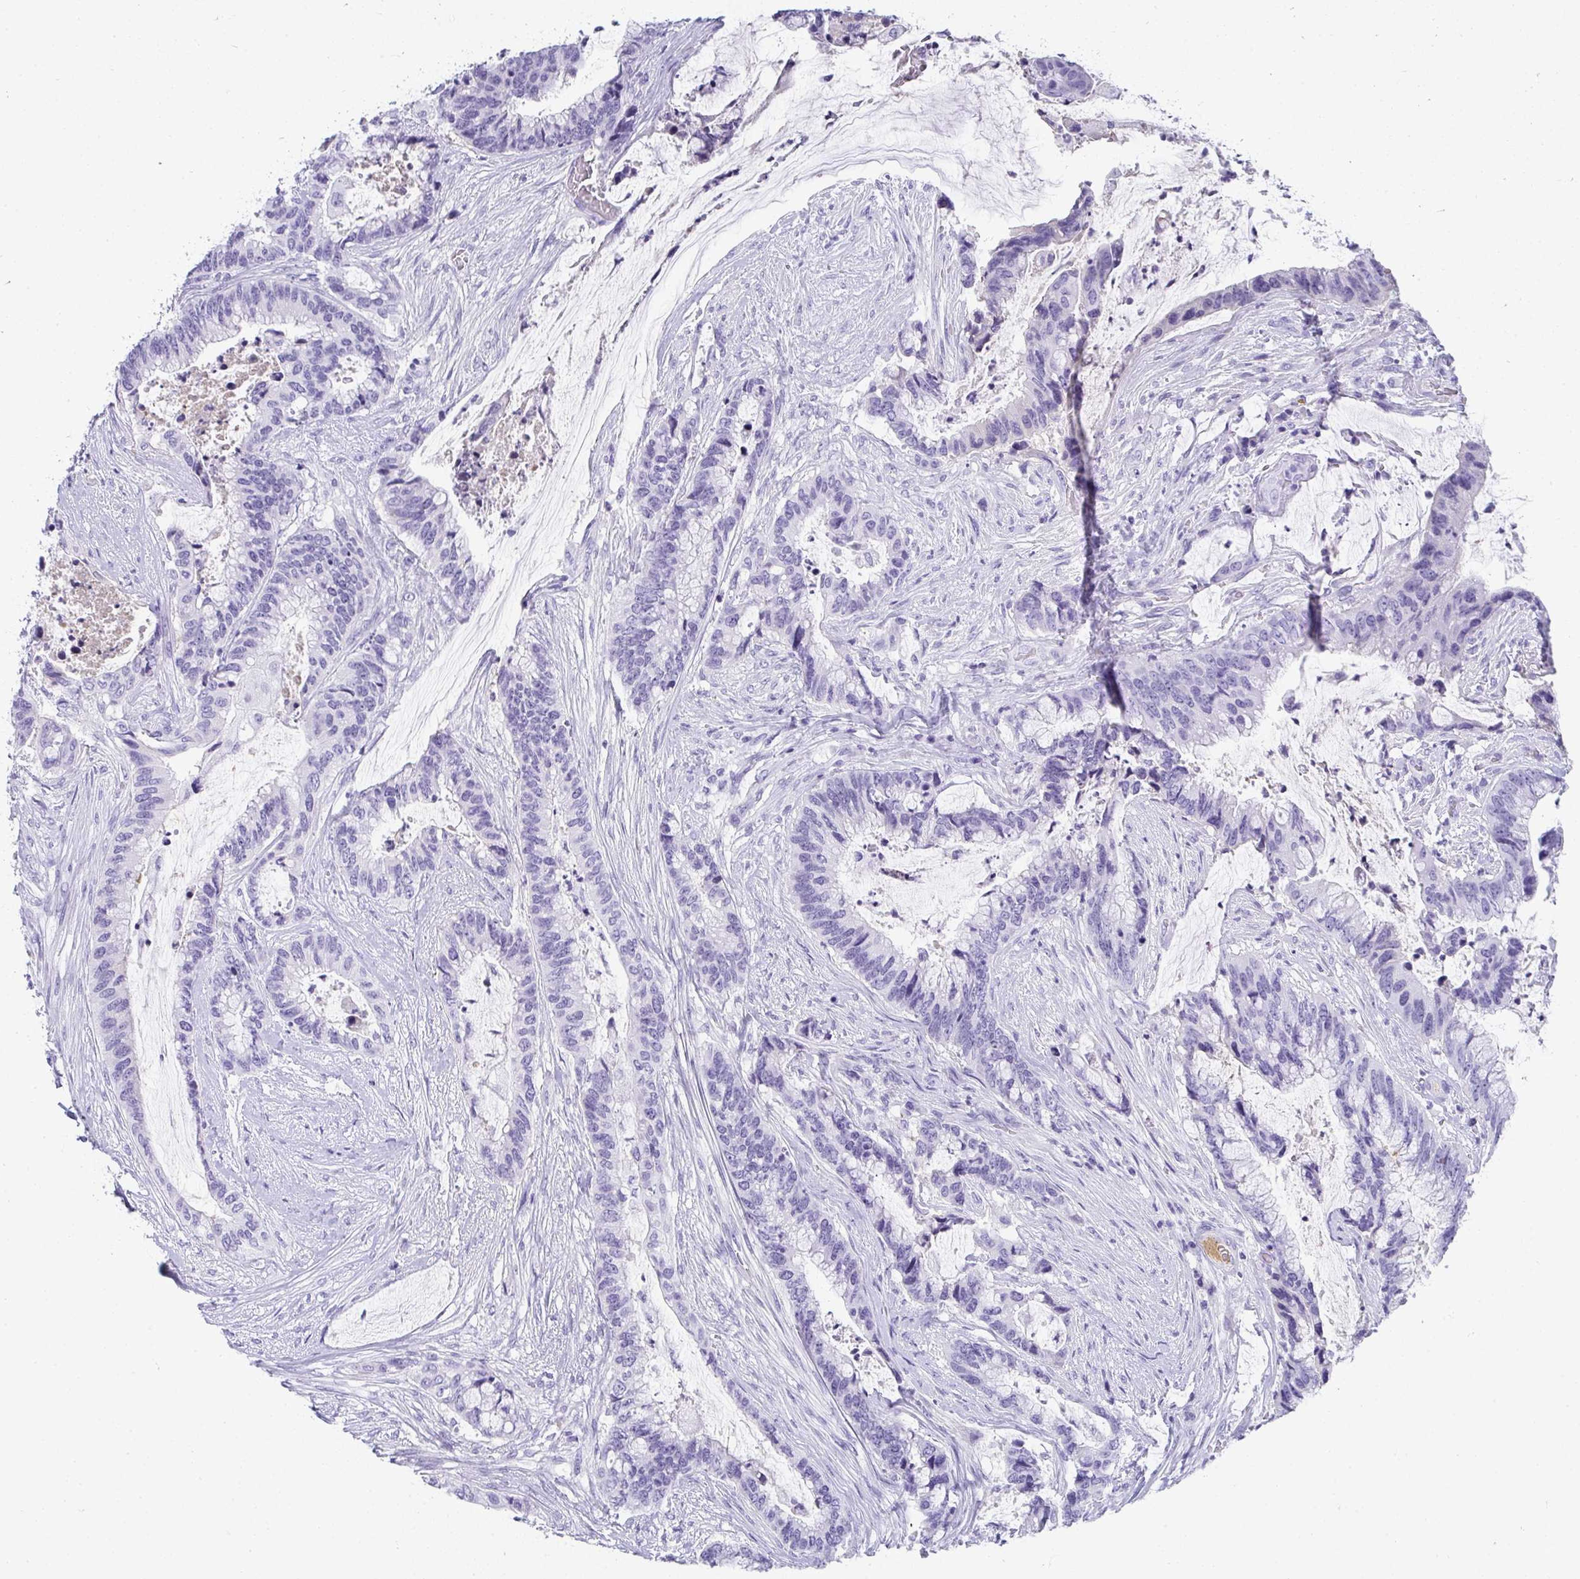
{"staining": {"intensity": "negative", "quantity": "none", "location": "none"}, "tissue": "colorectal cancer", "cell_type": "Tumor cells", "image_type": "cancer", "snomed": [{"axis": "morphology", "description": "Adenocarcinoma, NOS"}, {"axis": "topography", "description": "Rectum"}], "caption": "Tumor cells show no significant protein expression in colorectal cancer.", "gene": "ZSWIM3", "patient": {"sex": "female", "age": 59}}